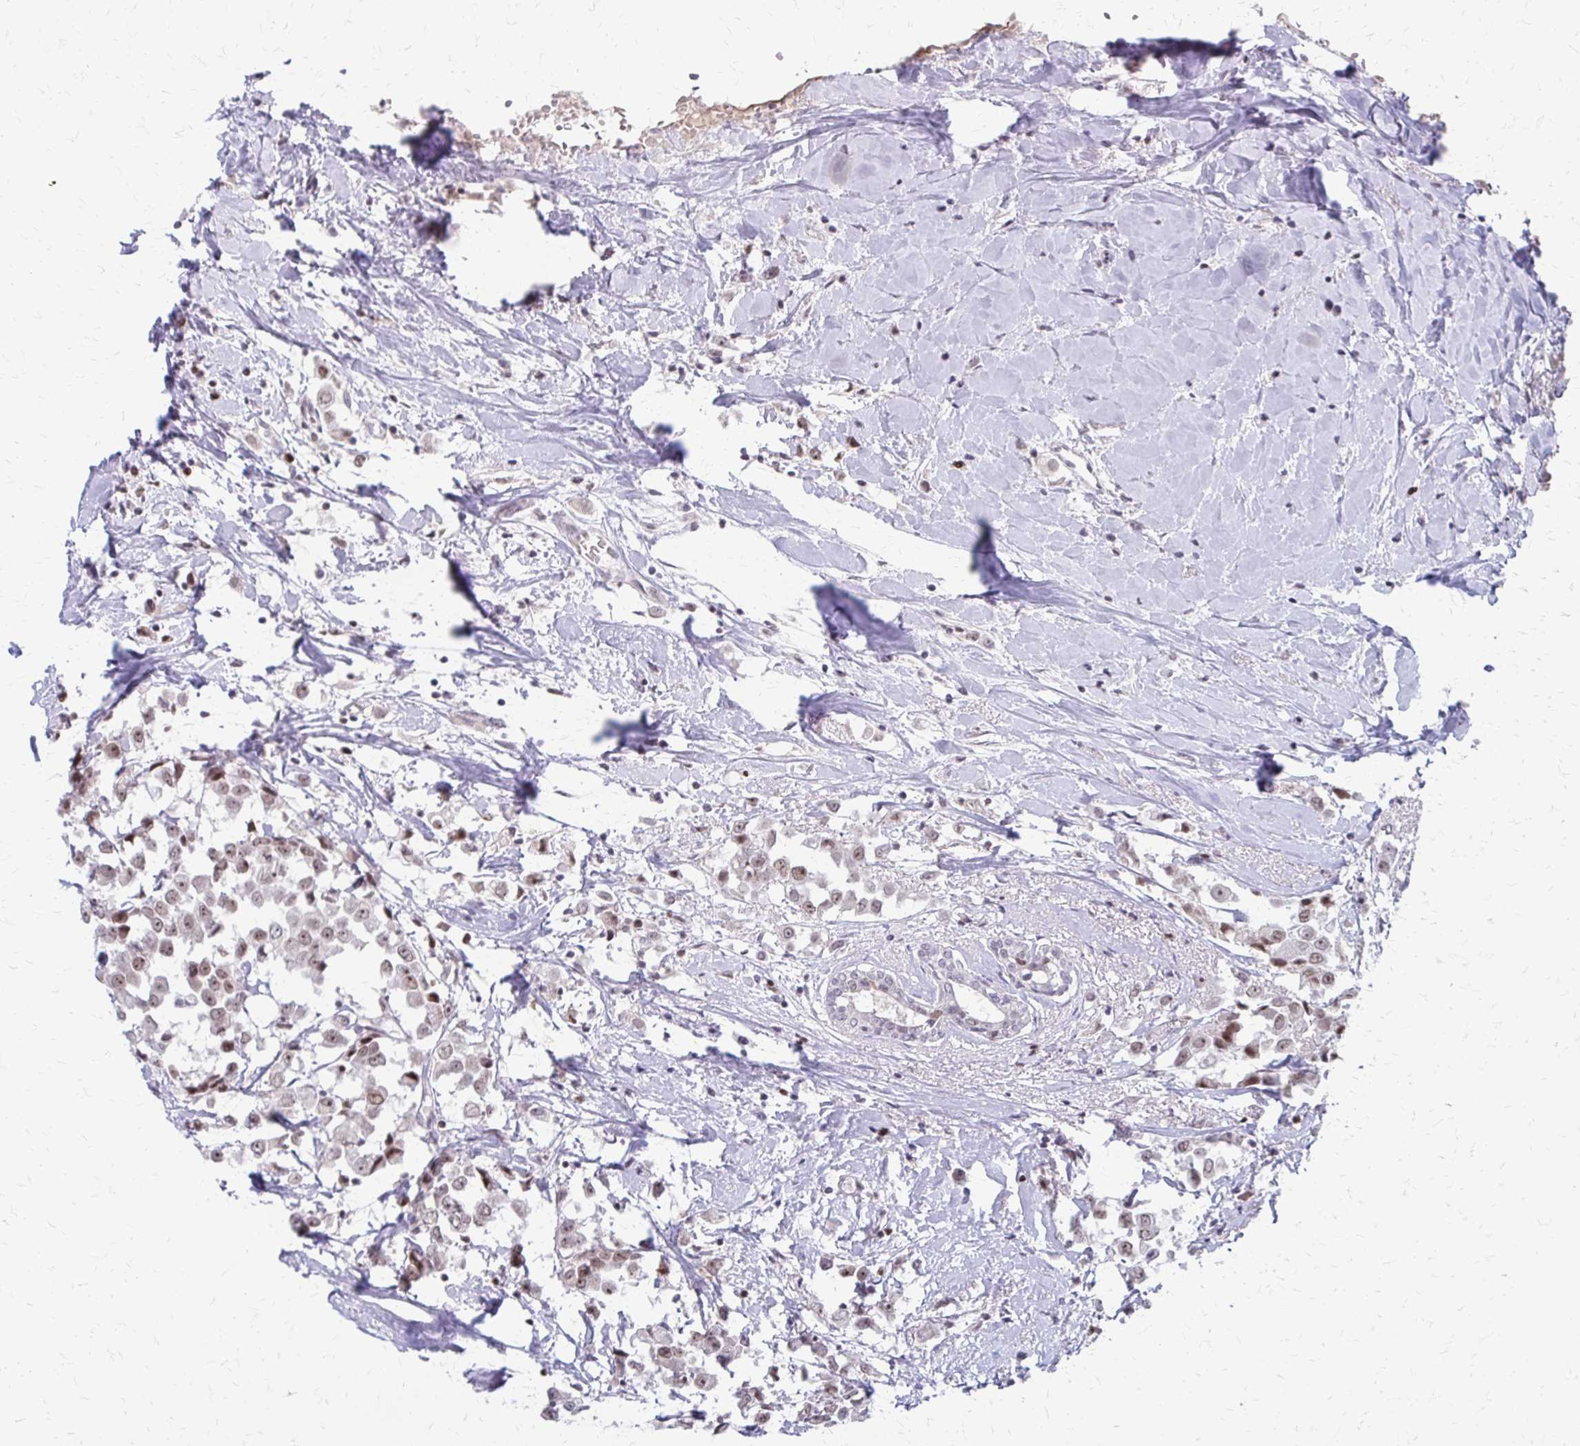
{"staining": {"intensity": "moderate", "quantity": ">75%", "location": "nuclear"}, "tissue": "breast cancer", "cell_type": "Tumor cells", "image_type": "cancer", "snomed": [{"axis": "morphology", "description": "Duct carcinoma"}, {"axis": "topography", "description": "Breast"}], "caption": "This is an image of IHC staining of intraductal carcinoma (breast), which shows moderate expression in the nuclear of tumor cells.", "gene": "EED", "patient": {"sex": "female", "age": 61}}